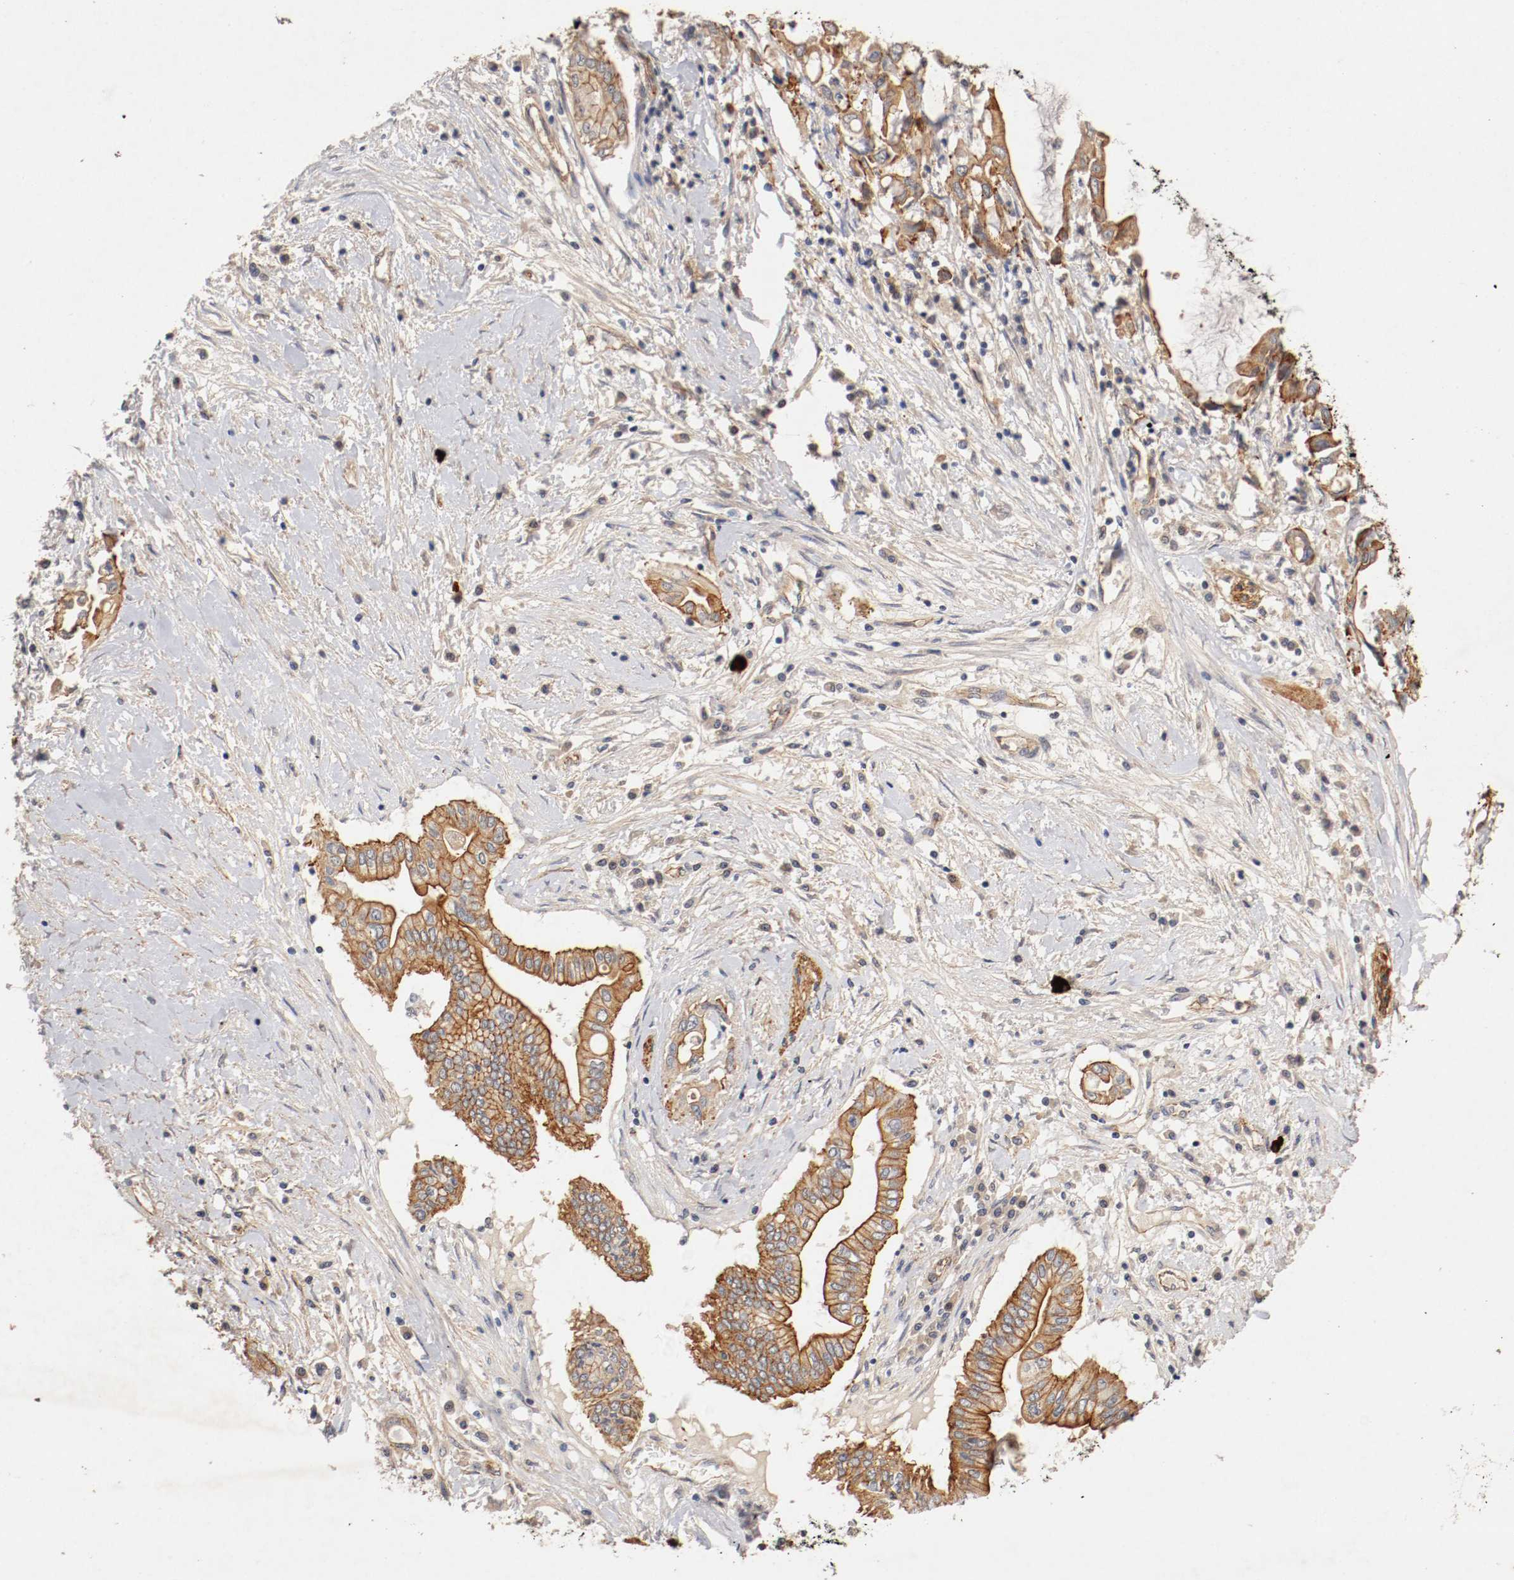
{"staining": {"intensity": "strong", "quantity": ">75%", "location": "cytoplasmic/membranous"}, "tissue": "pancreatic cancer", "cell_type": "Tumor cells", "image_type": "cancer", "snomed": [{"axis": "morphology", "description": "Adenocarcinoma, NOS"}, {"axis": "topography", "description": "Pancreas"}], "caption": "There is high levels of strong cytoplasmic/membranous positivity in tumor cells of pancreatic cancer, as demonstrated by immunohistochemical staining (brown color).", "gene": "TYK2", "patient": {"sex": "female", "age": 57}}